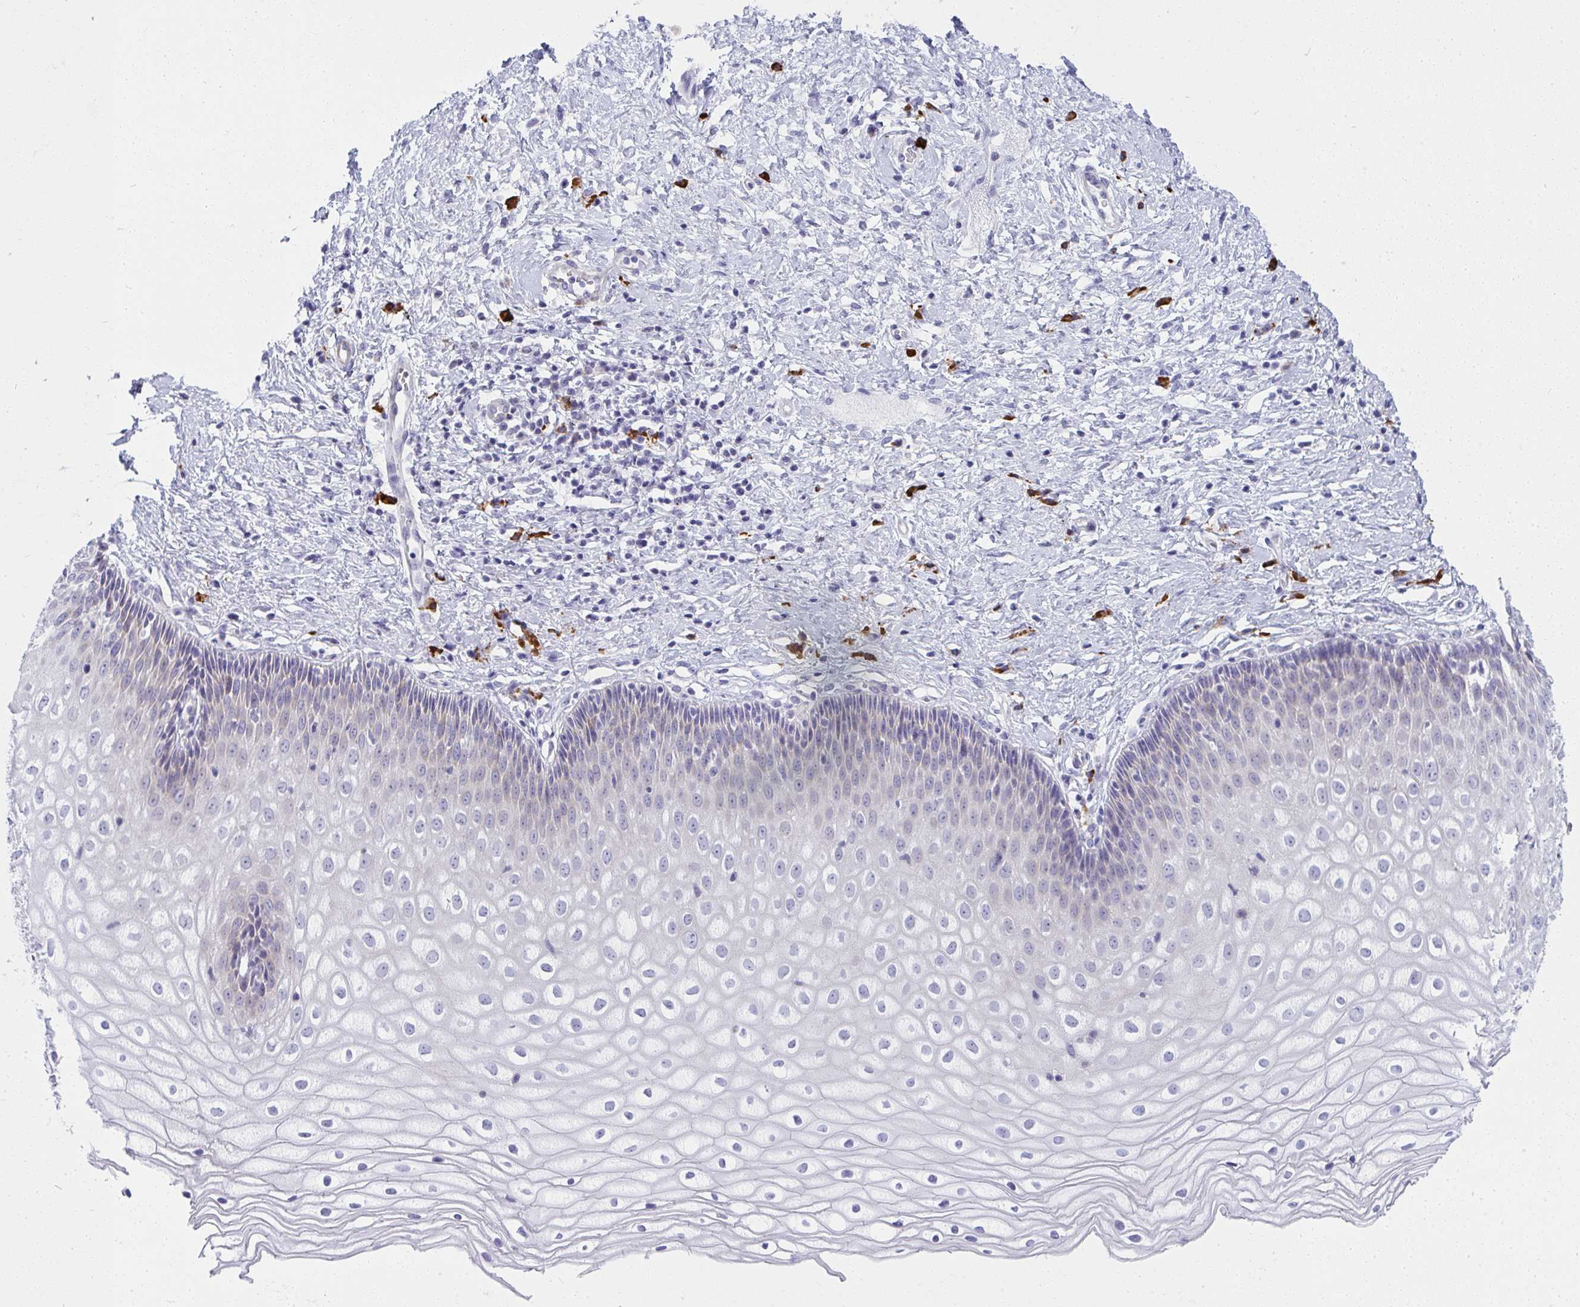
{"staining": {"intensity": "negative", "quantity": "none", "location": "none"}, "tissue": "cervix", "cell_type": "Glandular cells", "image_type": "normal", "snomed": [{"axis": "morphology", "description": "Normal tissue, NOS"}, {"axis": "topography", "description": "Cervix"}], "caption": "Image shows no protein expression in glandular cells of unremarkable cervix.", "gene": "PUS7L", "patient": {"sex": "female", "age": 36}}